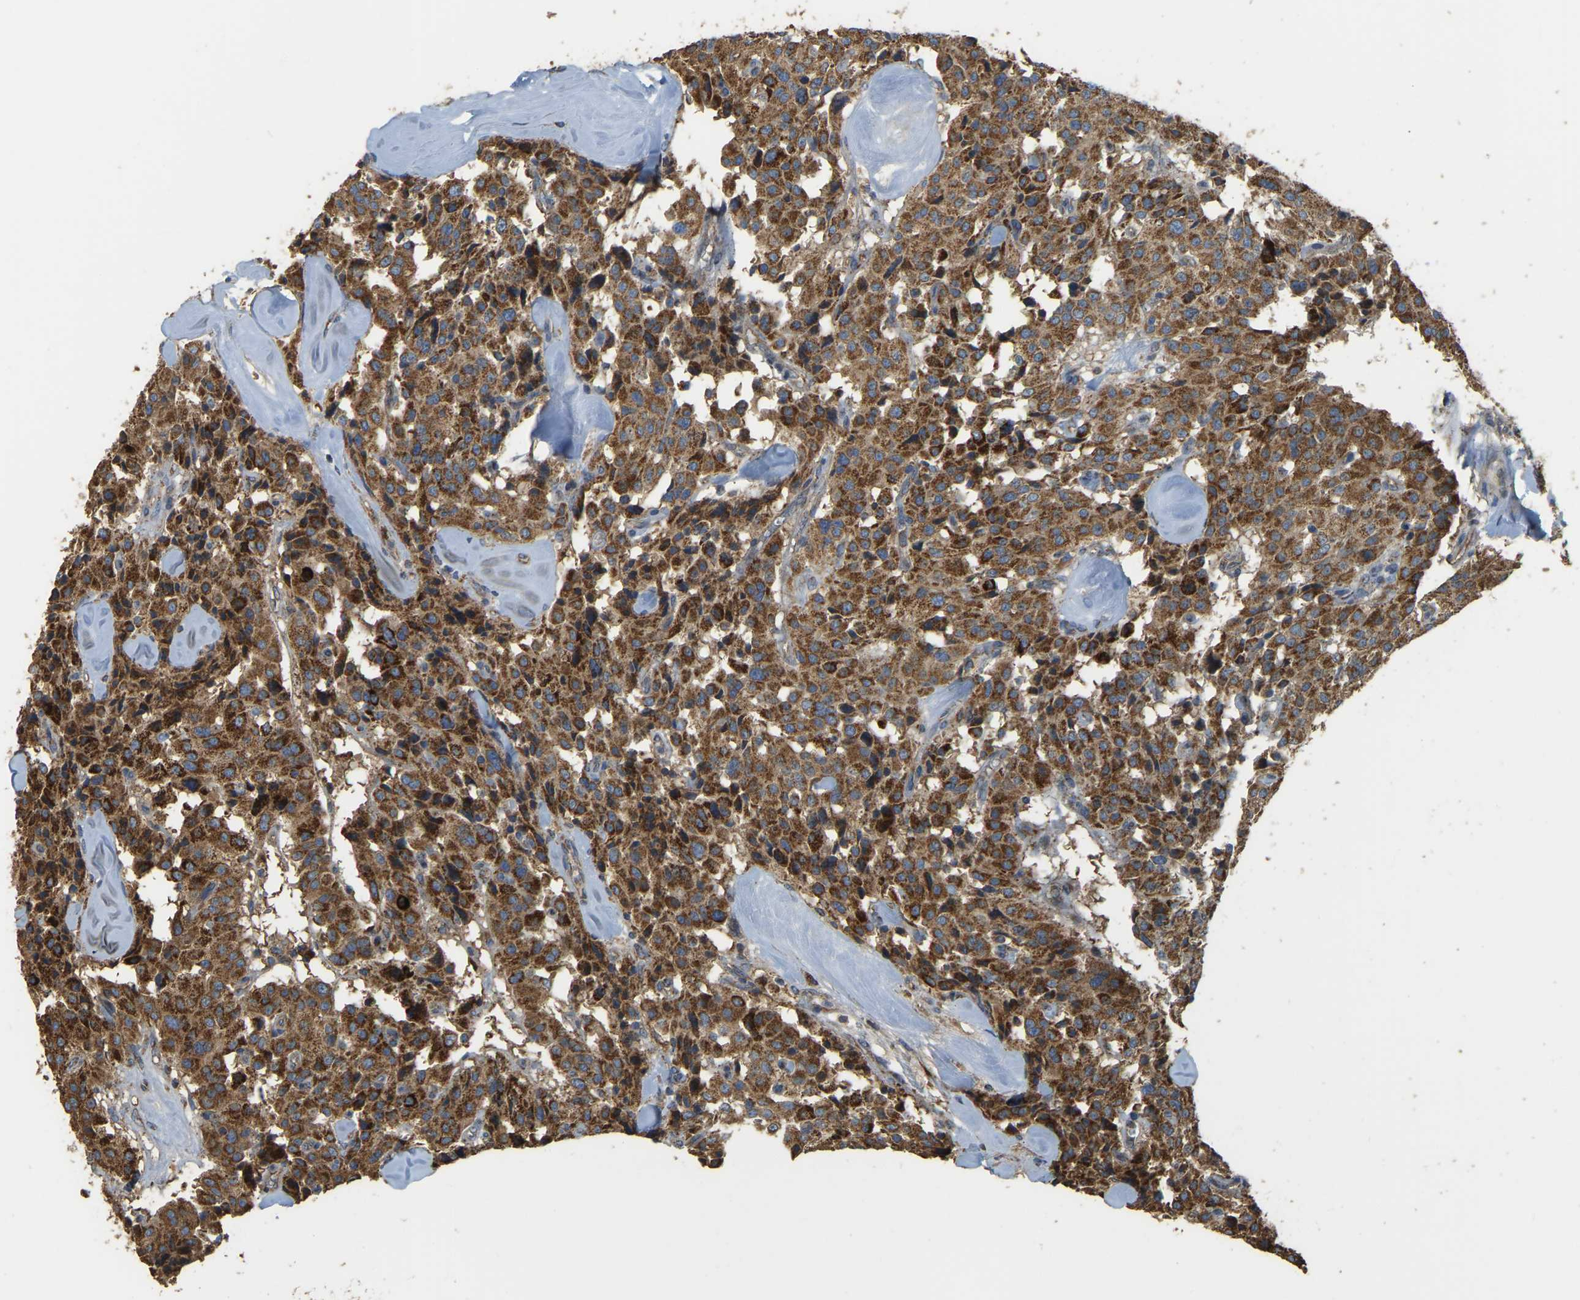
{"staining": {"intensity": "strong", "quantity": ">75%", "location": "cytoplasmic/membranous"}, "tissue": "carcinoid", "cell_type": "Tumor cells", "image_type": "cancer", "snomed": [{"axis": "morphology", "description": "Carcinoid, malignant, NOS"}, {"axis": "topography", "description": "Lung"}], "caption": "Carcinoid (malignant) stained with immunohistochemistry displays strong cytoplasmic/membranous expression in approximately >75% of tumor cells.", "gene": "PSMD7", "patient": {"sex": "male", "age": 30}}